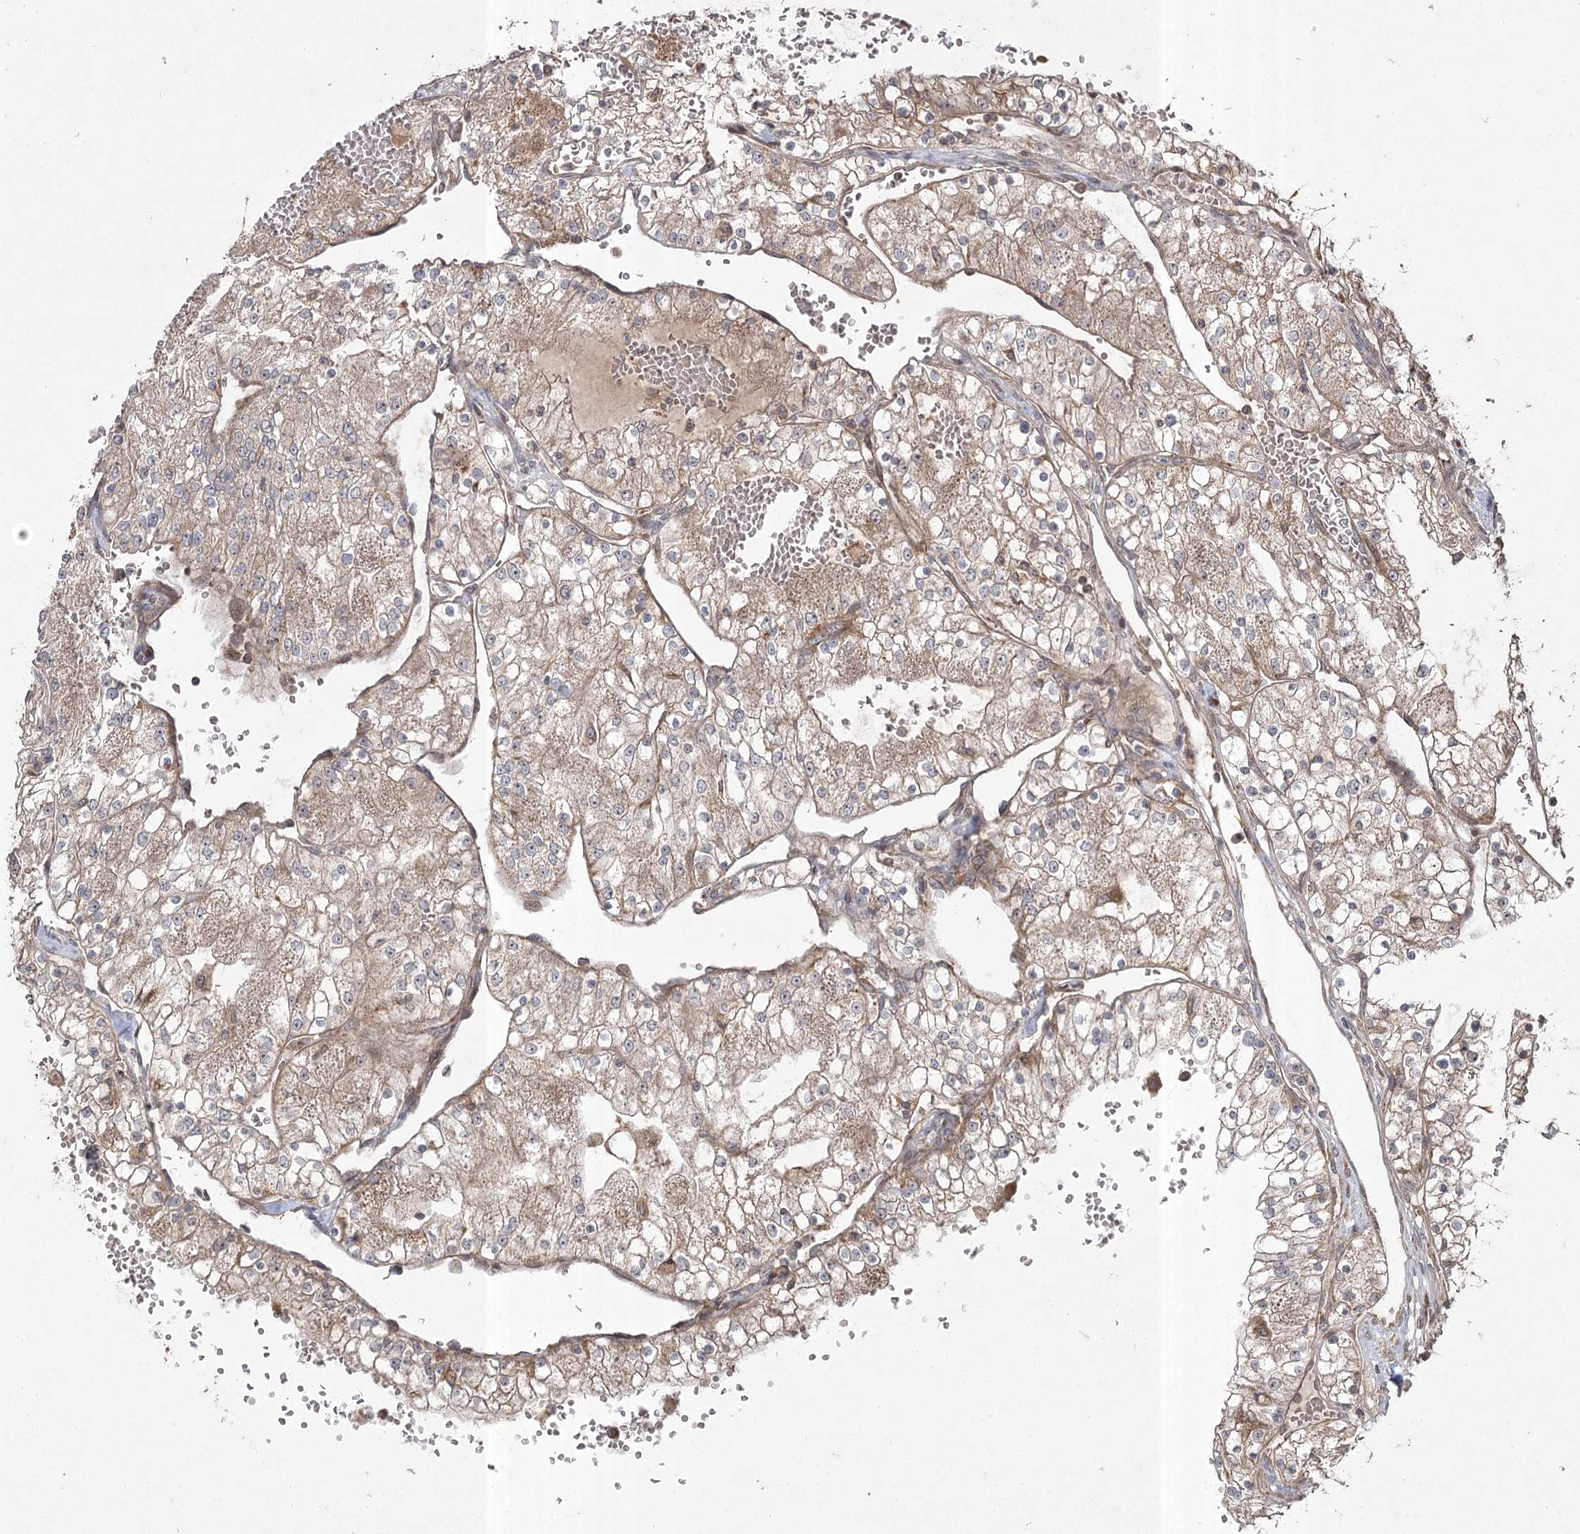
{"staining": {"intensity": "weak", "quantity": ">75%", "location": "cytoplasmic/membranous"}, "tissue": "renal cancer", "cell_type": "Tumor cells", "image_type": "cancer", "snomed": [{"axis": "morphology", "description": "Normal tissue, NOS"}, {"axis": "morphology", "description": "Adenocarcinoma, NOS"}, {"axis": "topography", "description": "Kidney"}], "caption": "There is low levels of weak cytoplasmic/membranous expression in tumor cells of renal adenocarcinoma, as demonstrated by immunohistochemical staining (brown color).", "gene": "CPLANE1", "patient": {"sex": "male", "age": 68}}